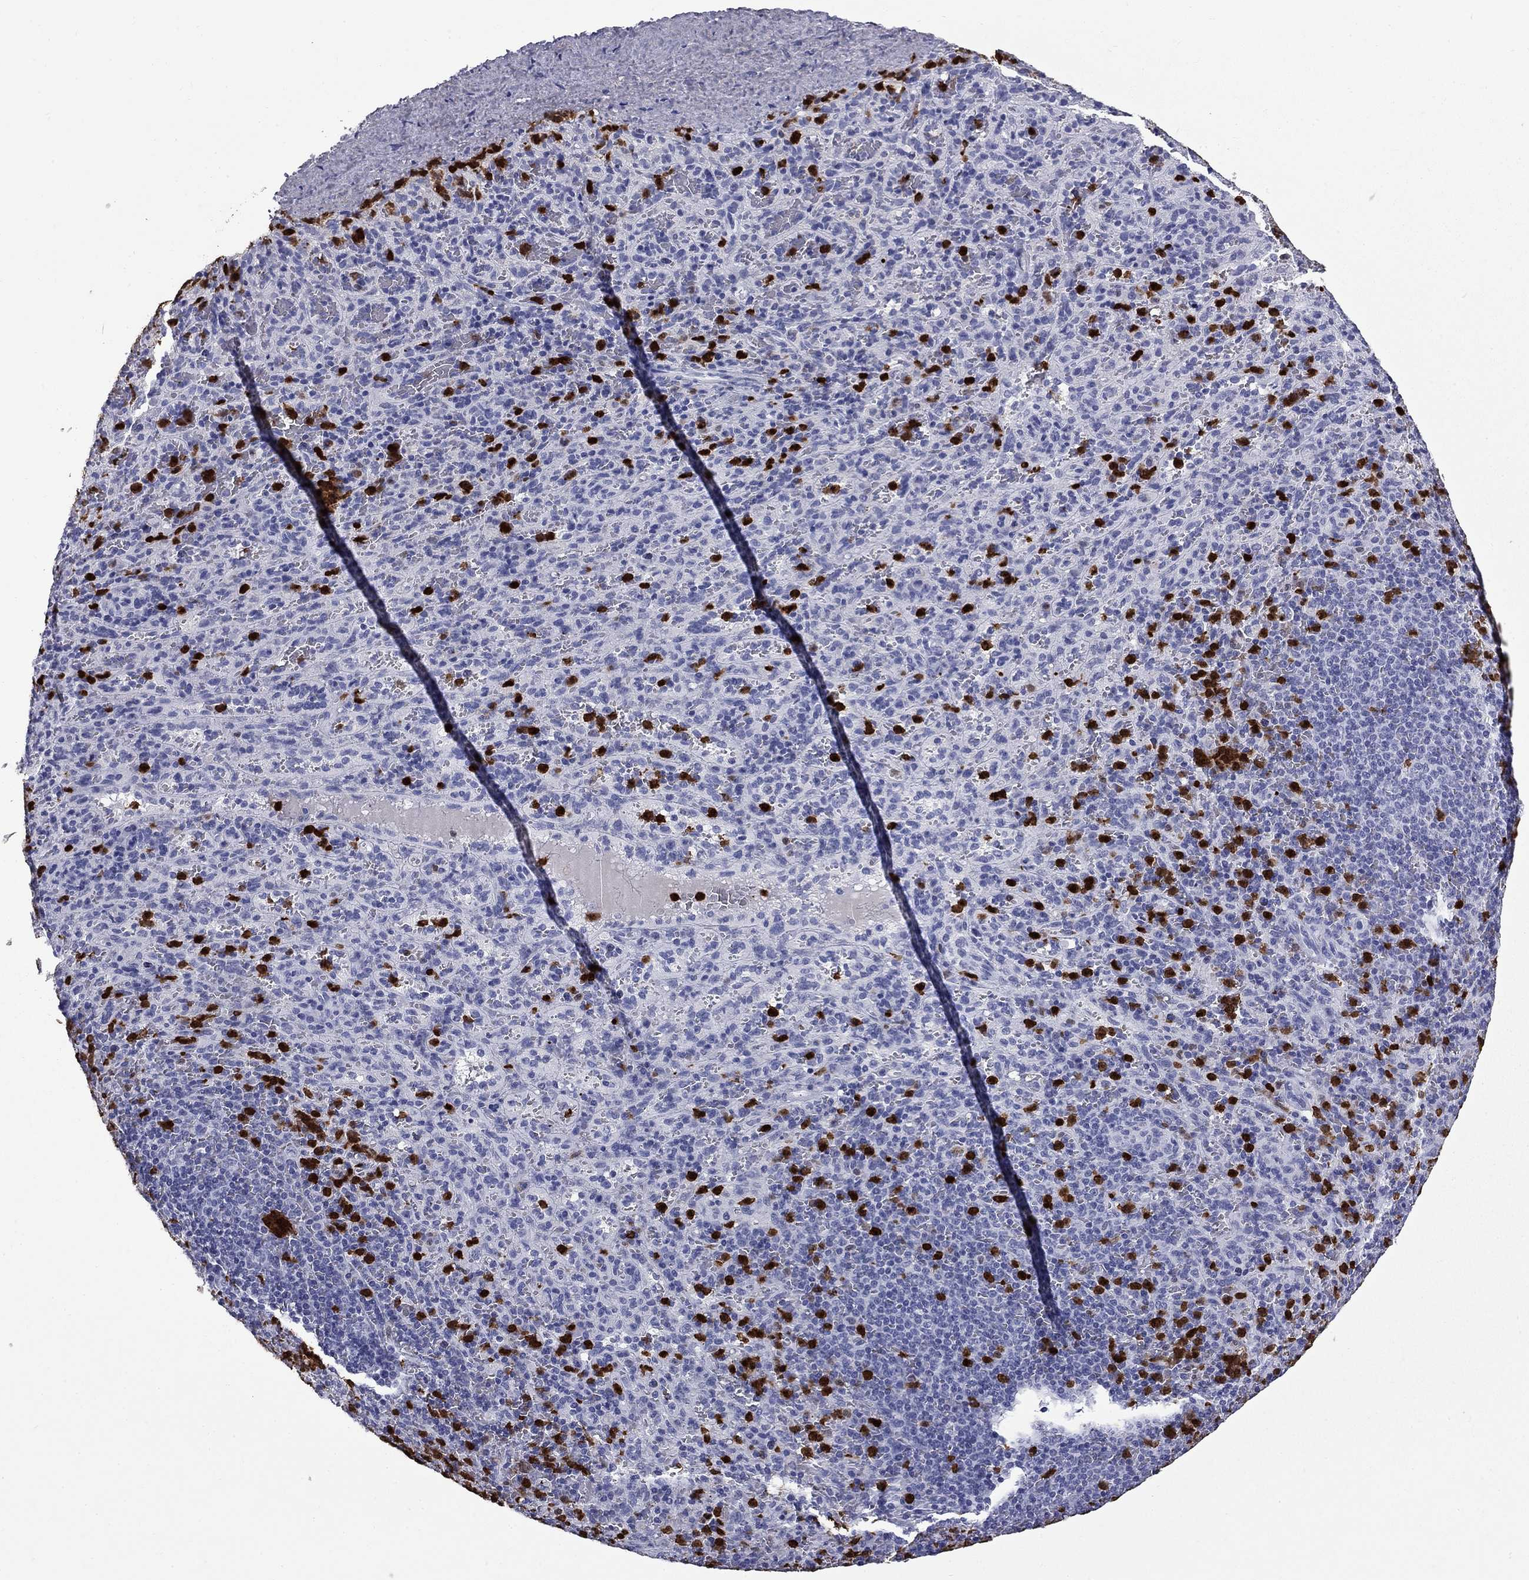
{"staining": {"intensity": "strong", "quantity": "25%-75%", "location": "cytoplasmic/membranous,nuclear"}, "tissue": "spleen", "cell_type": "Cells in red pulp", "image_type": "normal", "snomed": [{"axis": "morphology", "description": "Normal tissue, NOS"}, {"axis": "topography", "description": "Spleen"}], "caption": "Immunohistochemistry (IHC) staining of normal spleen, which reveals high levels of strong cytoplasmic/membranous,nuclear staining in approximately 25%-75% of cells in red pulp indicating strong cytoplasmic/membranous,nuclear protein staining. The staining was performed using DAB (3,3'-diaminobenzidine) (brown) for protein detection and nuclei were counterstained in hematoxylin (blue).", "gene": "TRIM29", "patient": {"sex": "male", "age": 57}}